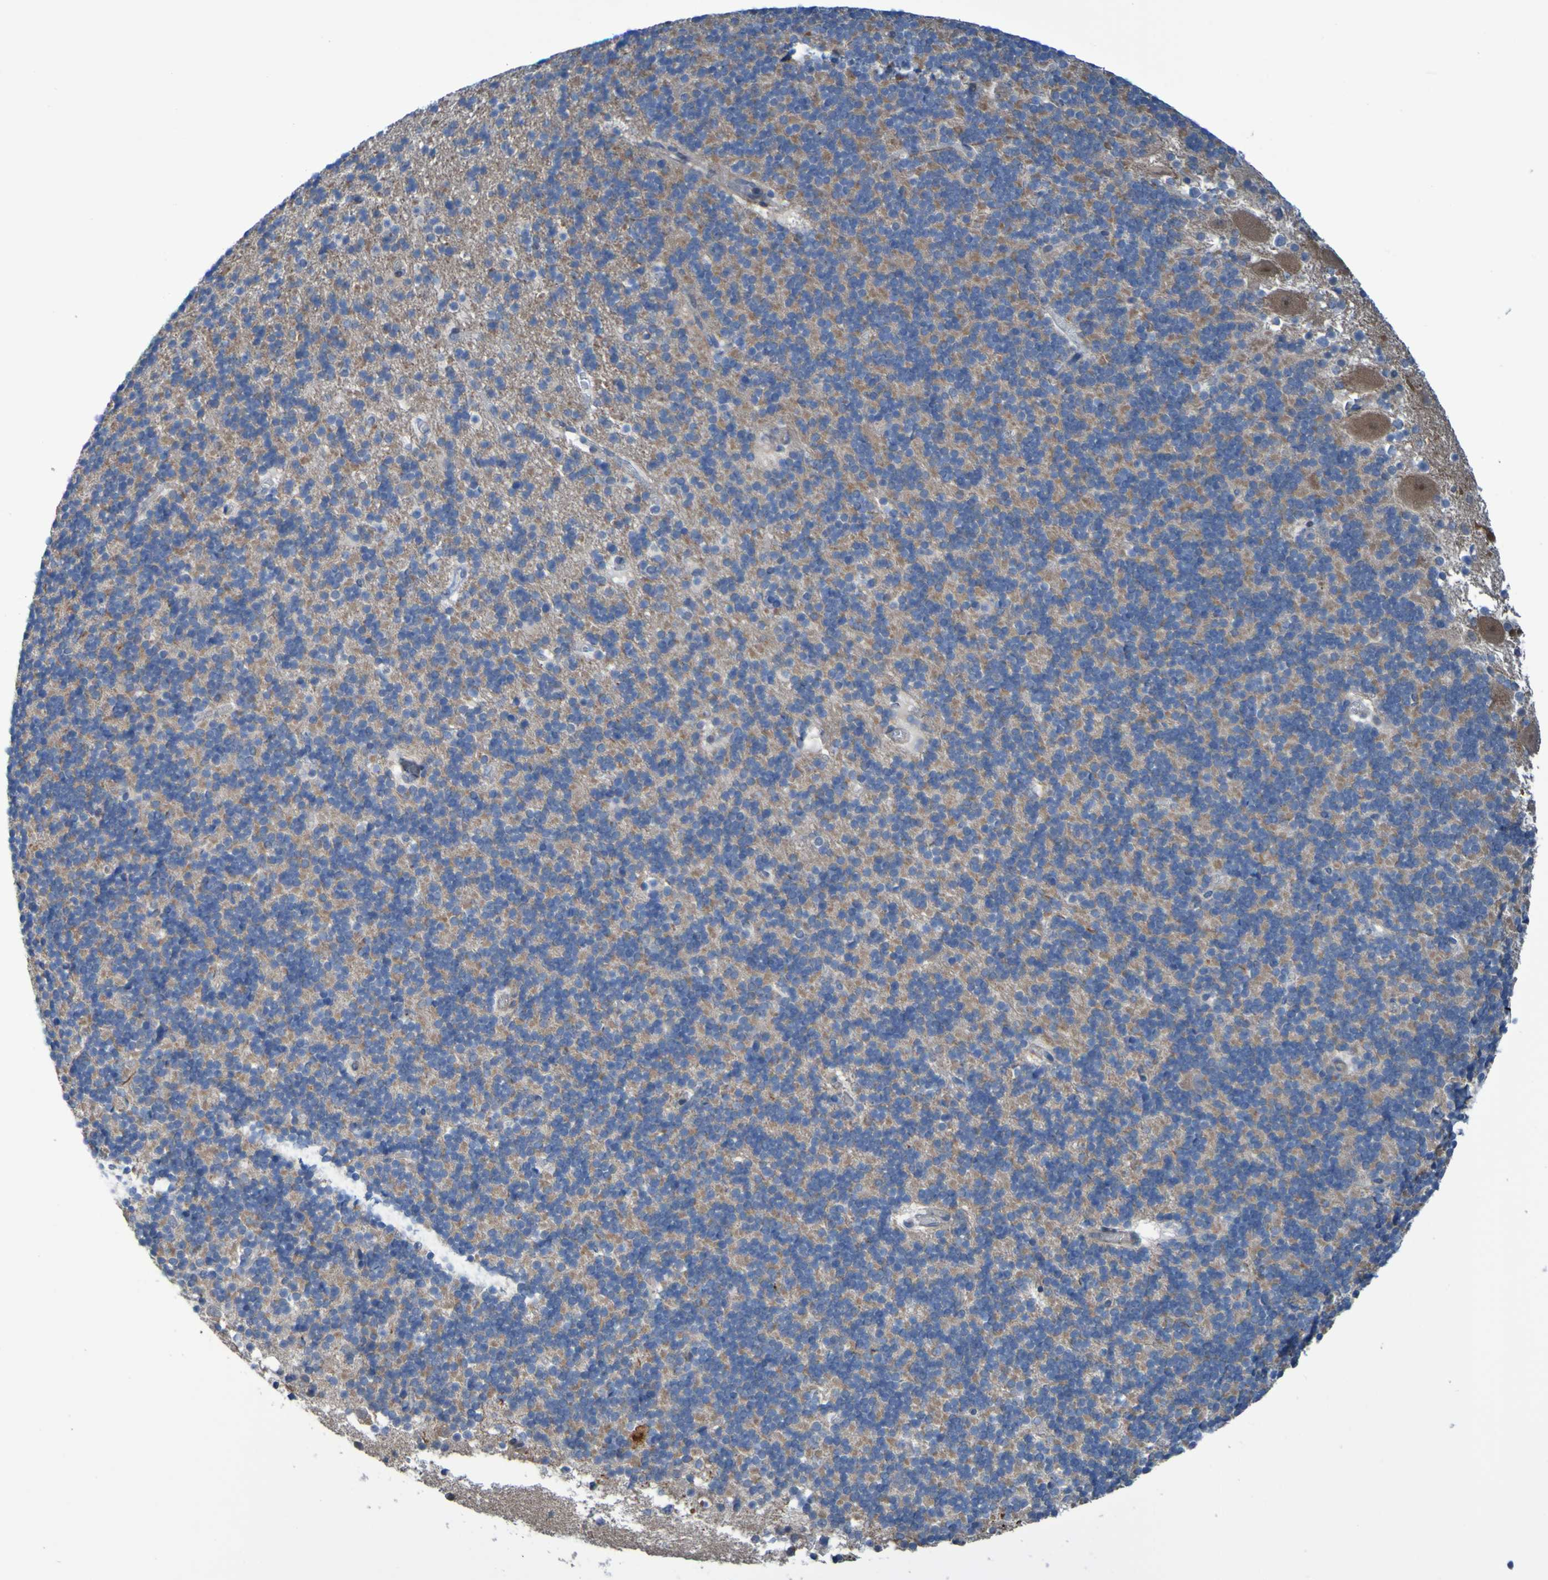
{"staining": {"intensity": "moderate", "quantity": ">75%", "location": "cytoplasmic/membranous"}, "tissue": "cerebellum", "cell_type": "Cells in granular layer", "image_type": "normal", "snomed": [{"axis": "morphology", "description": "Normal tissue, NOS"}, {"axis": "topography", "description": "Cerebellum"}], "caption": "Immunohistochemistry (IHC) image of normal human cerebellum stained for a protein (brown), which displays medium levels of moderate cytoplasmic/membranous expression in approximately >75% of cells in granular layer.", "gene": "NPRL3", "patient": {"sex": "male", "age": 45}}